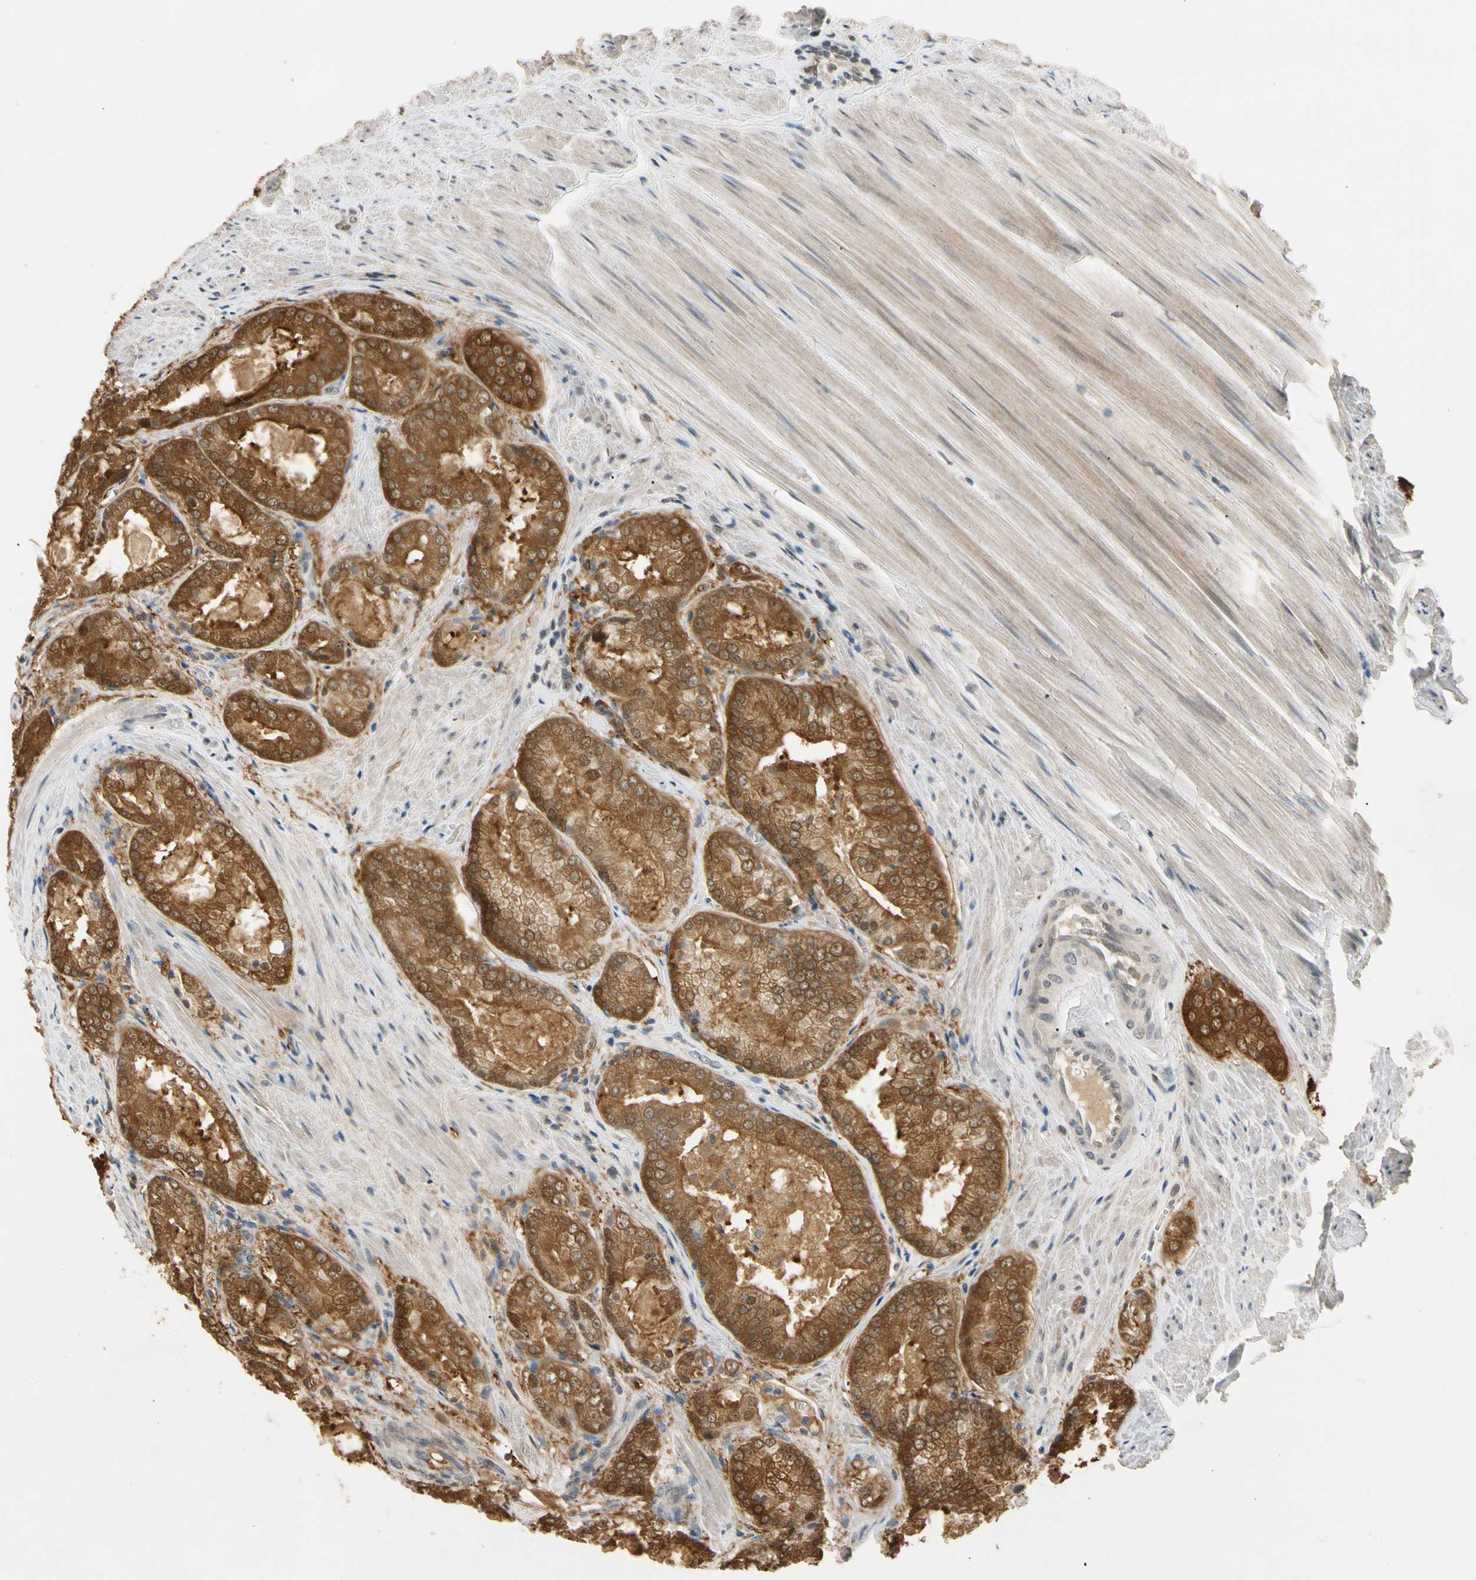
{"staining": {"intensity": "strong", "quantity": ">75%", "location": "cytoplasmic/membranous,nuclear"}, "tissue": "prostate cancer", "cell_type": "Tumor cells", "image_type": "cancer", "snomed": [{"axis": "morphology", "description": "Adenocarcinoma, Low grade"}, {"axis": "topography", "description": "Prostate"}], "caption": "Brown immunohistochemical staining in prostate cancer (adenocarcinoma (low-grade)) exhibits strong cytoplasmic/membranous and nuclear positivity in about >75% of tumor cells.", "gene": "RIOX2", "patient": {"sex": "male", "age": 64}}